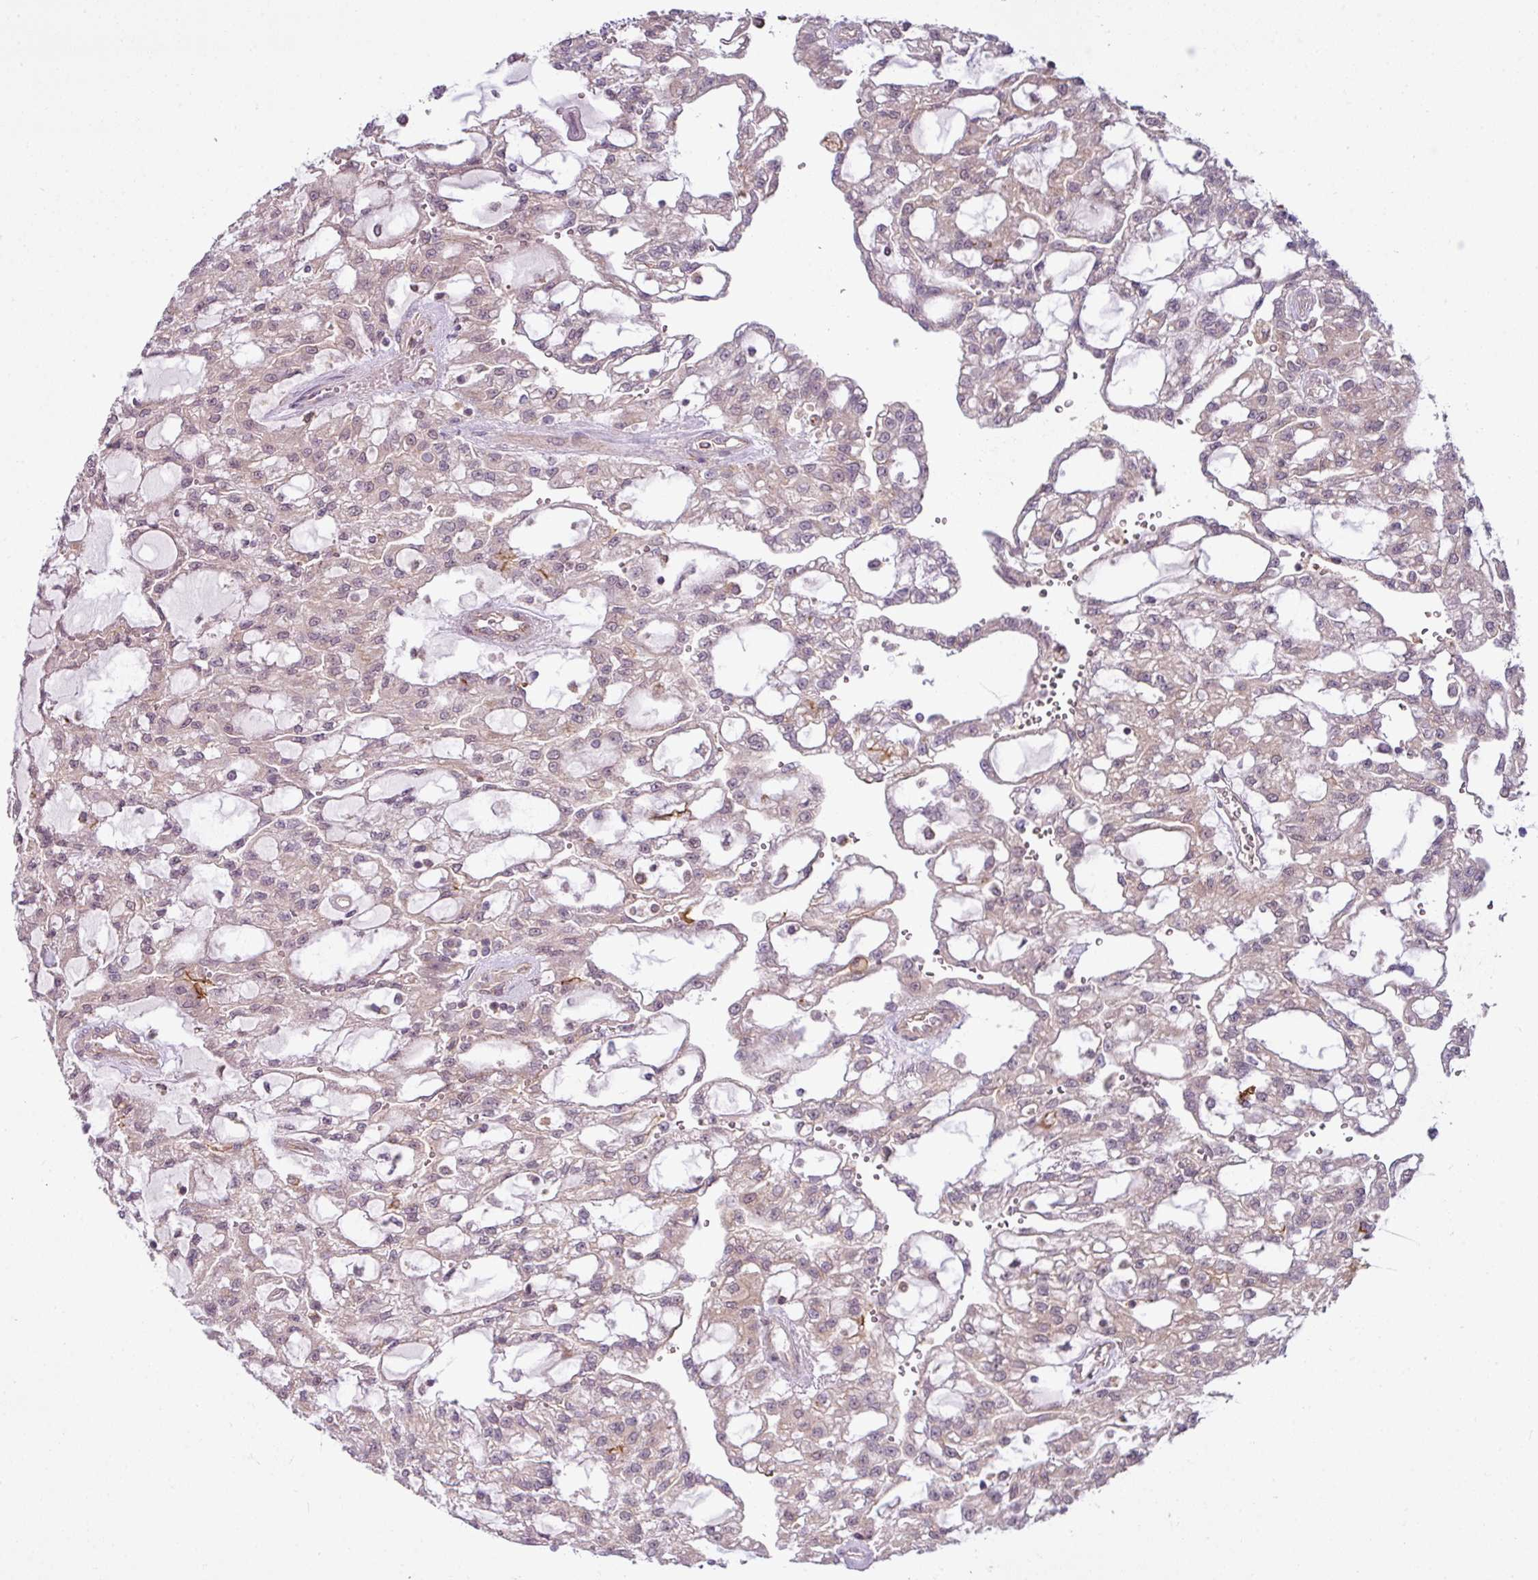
{"staining": {"intensity": "negative", "quantity": "none", "location": "none"}, "tissue": "renal cancer", "cell_type": "Tumor cells", "image_type": "cancer", "snomed": [{"axis": "morphology", "description": "Adenocarcinoma, NOS"}, {"axis": "topography", "description": "Kidney"}], "caption": "Adenocarcinoma (renal) was stained to show a protein in brown. There is no significant expression in tumor cells.", "gene": "ZC2HC1C", "patient": {"sex": "male", "age": 63}}